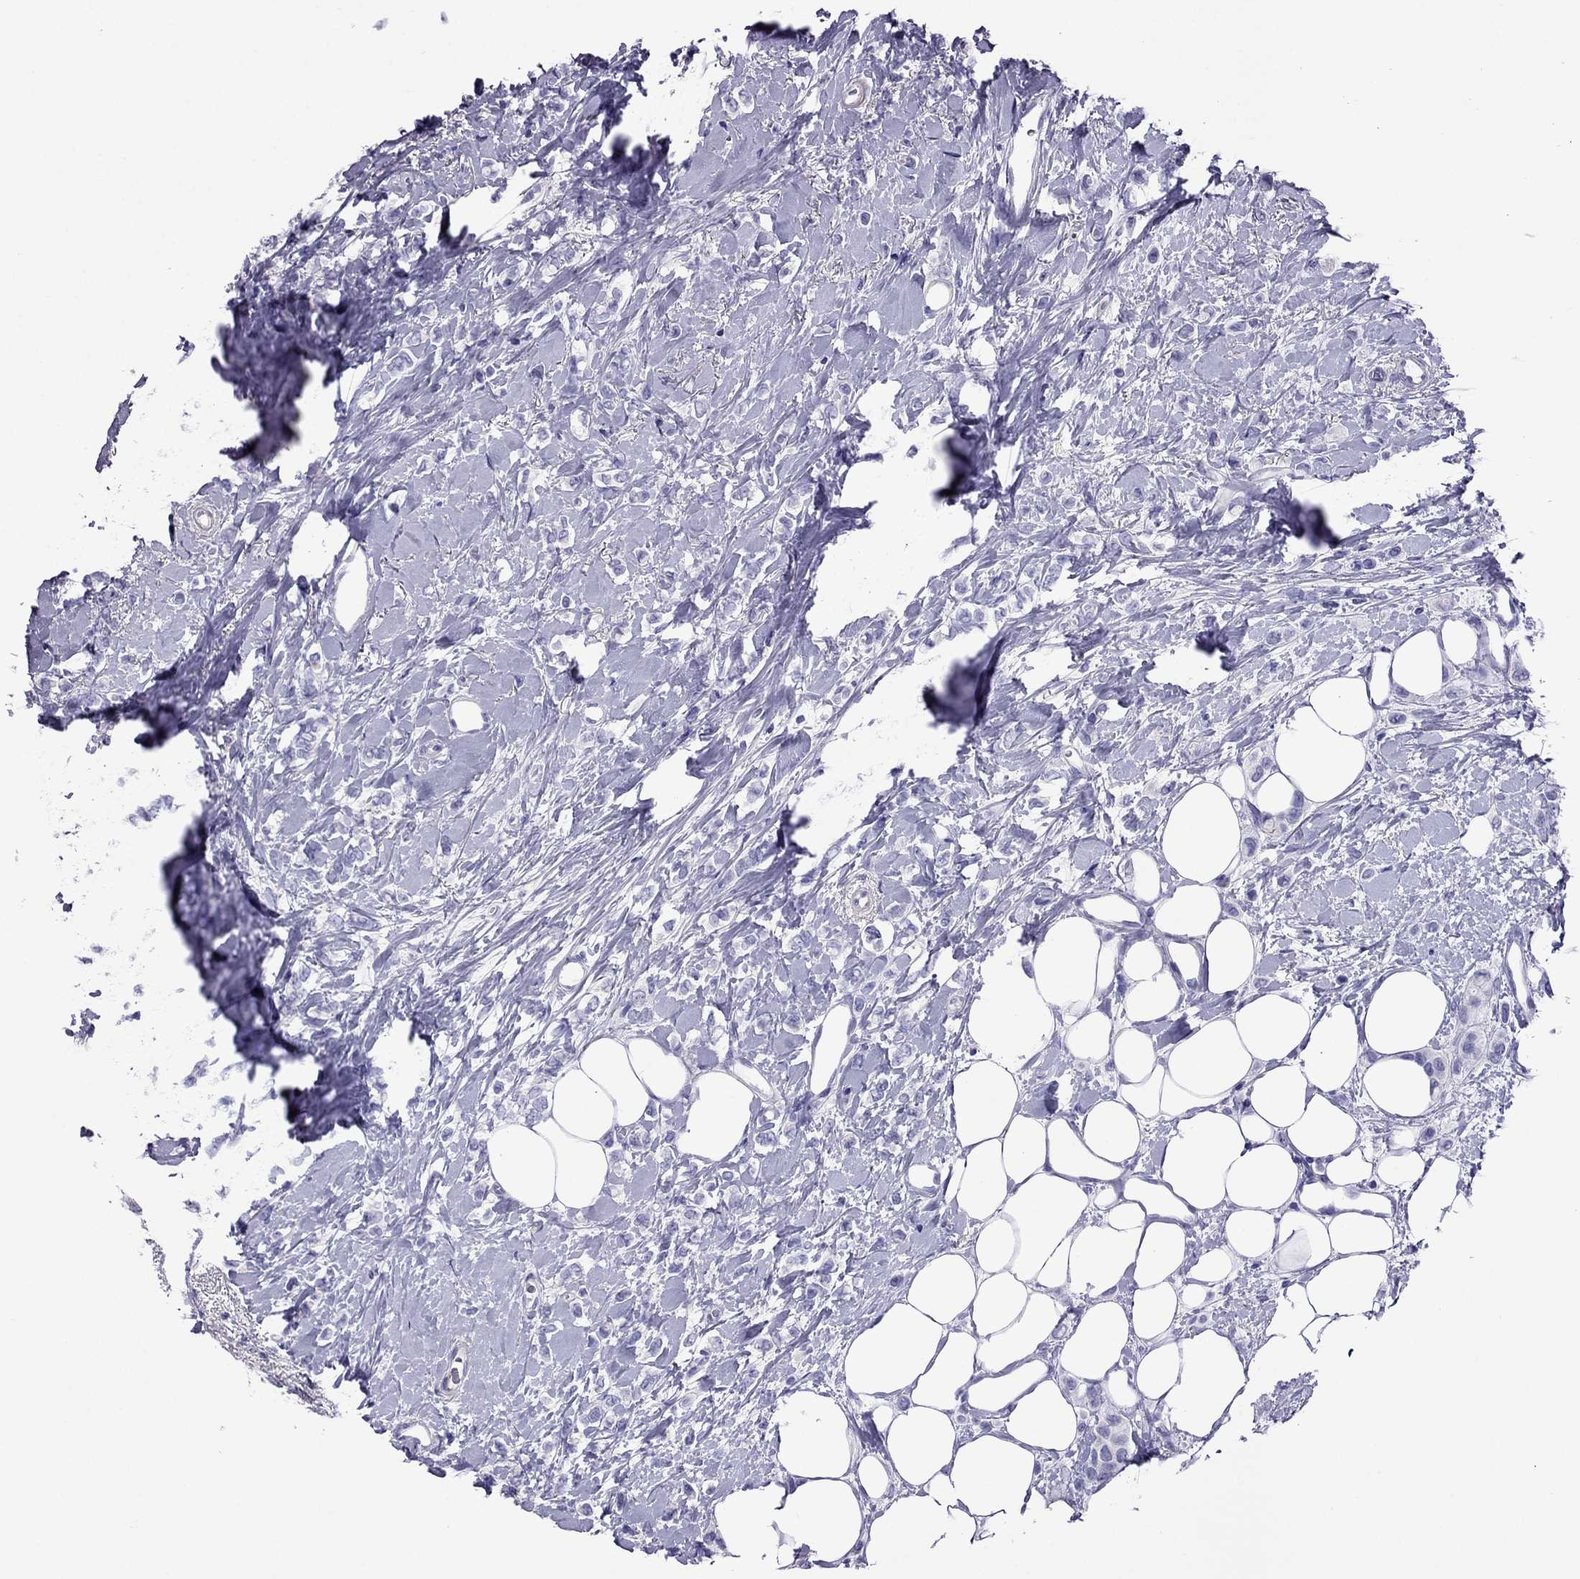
{"staining": {"intensity": "negative", "quantity": "none", "location": "none"}, "tissue": "breast cancer", "cell_type": "Tumor cells", "image_type": "cancer", "snomed": [{"axis": "morphology", "description": "Lobular carcinoma"}, {"axis": "topography", "description": "Breast"}], "caption": "Immunohistochemistry photomicrograph of human breast lobular carcinoma stained for a protein (brown), which displays no positivity in tumor cells.", "gene": "MYL11", "patient": {"sex": "female", "age": 66}}